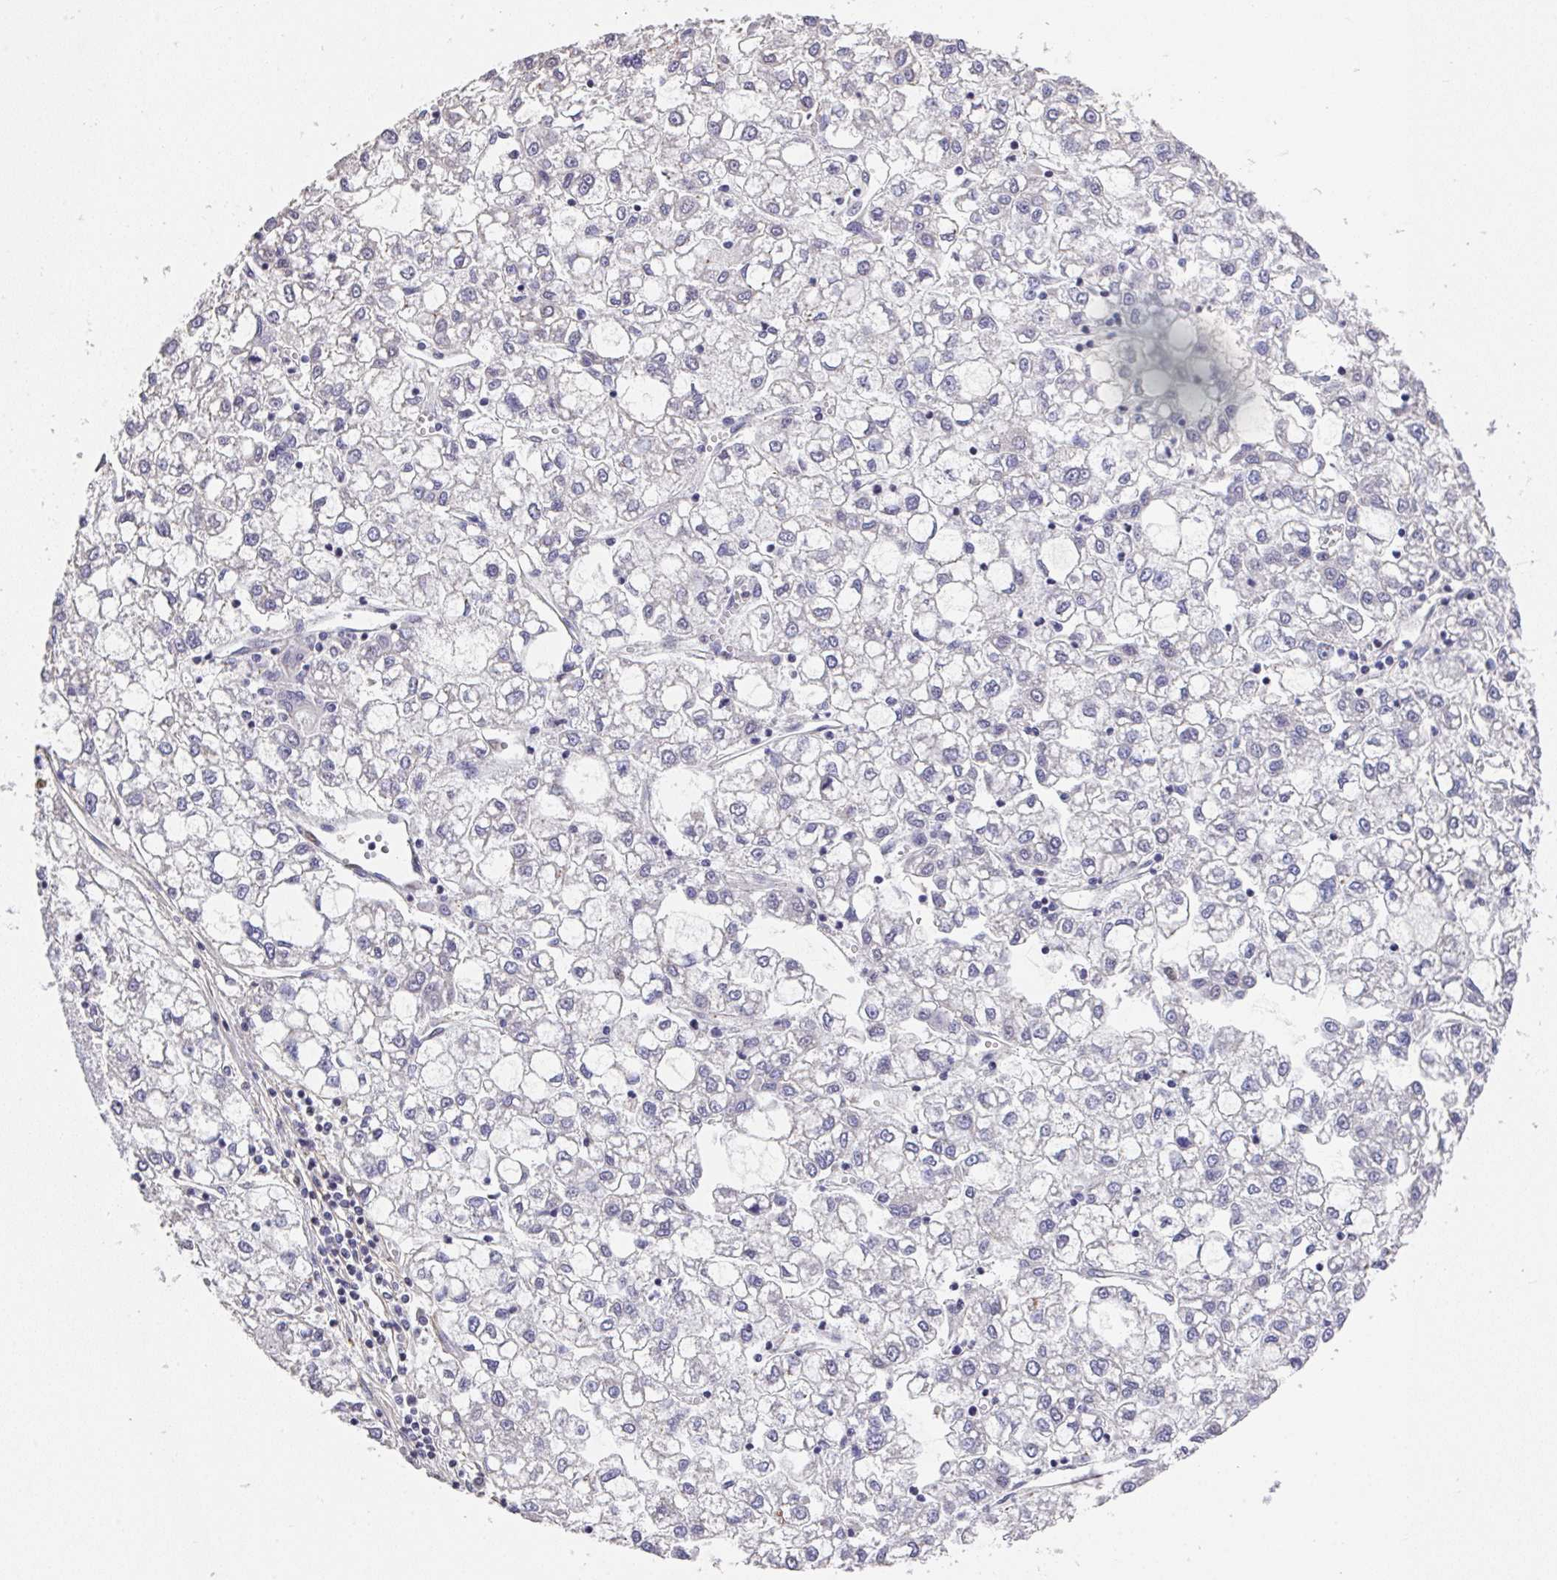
{"staining": {"intensity": "negative", "quantity": "none", "location": "none"}, "tissue": "liver cancer", "cell_type": "Tumor cells", "image_type": "cancer", "snomed": [{"axis": "morphology", "description": "Carcinoma, Hepatocellular, NOS"}, {"axis": "topography", "description": "Liver"}], "caption": "Immunohistochemistry micrograph of neoplastic tissue: human liver hepatocellular carcinoma stained with DAB demonstrates no significant protein staining in tumor cells.", "gene": "RUNDC3B", "patient": {"sex": "male", "age": 40}}